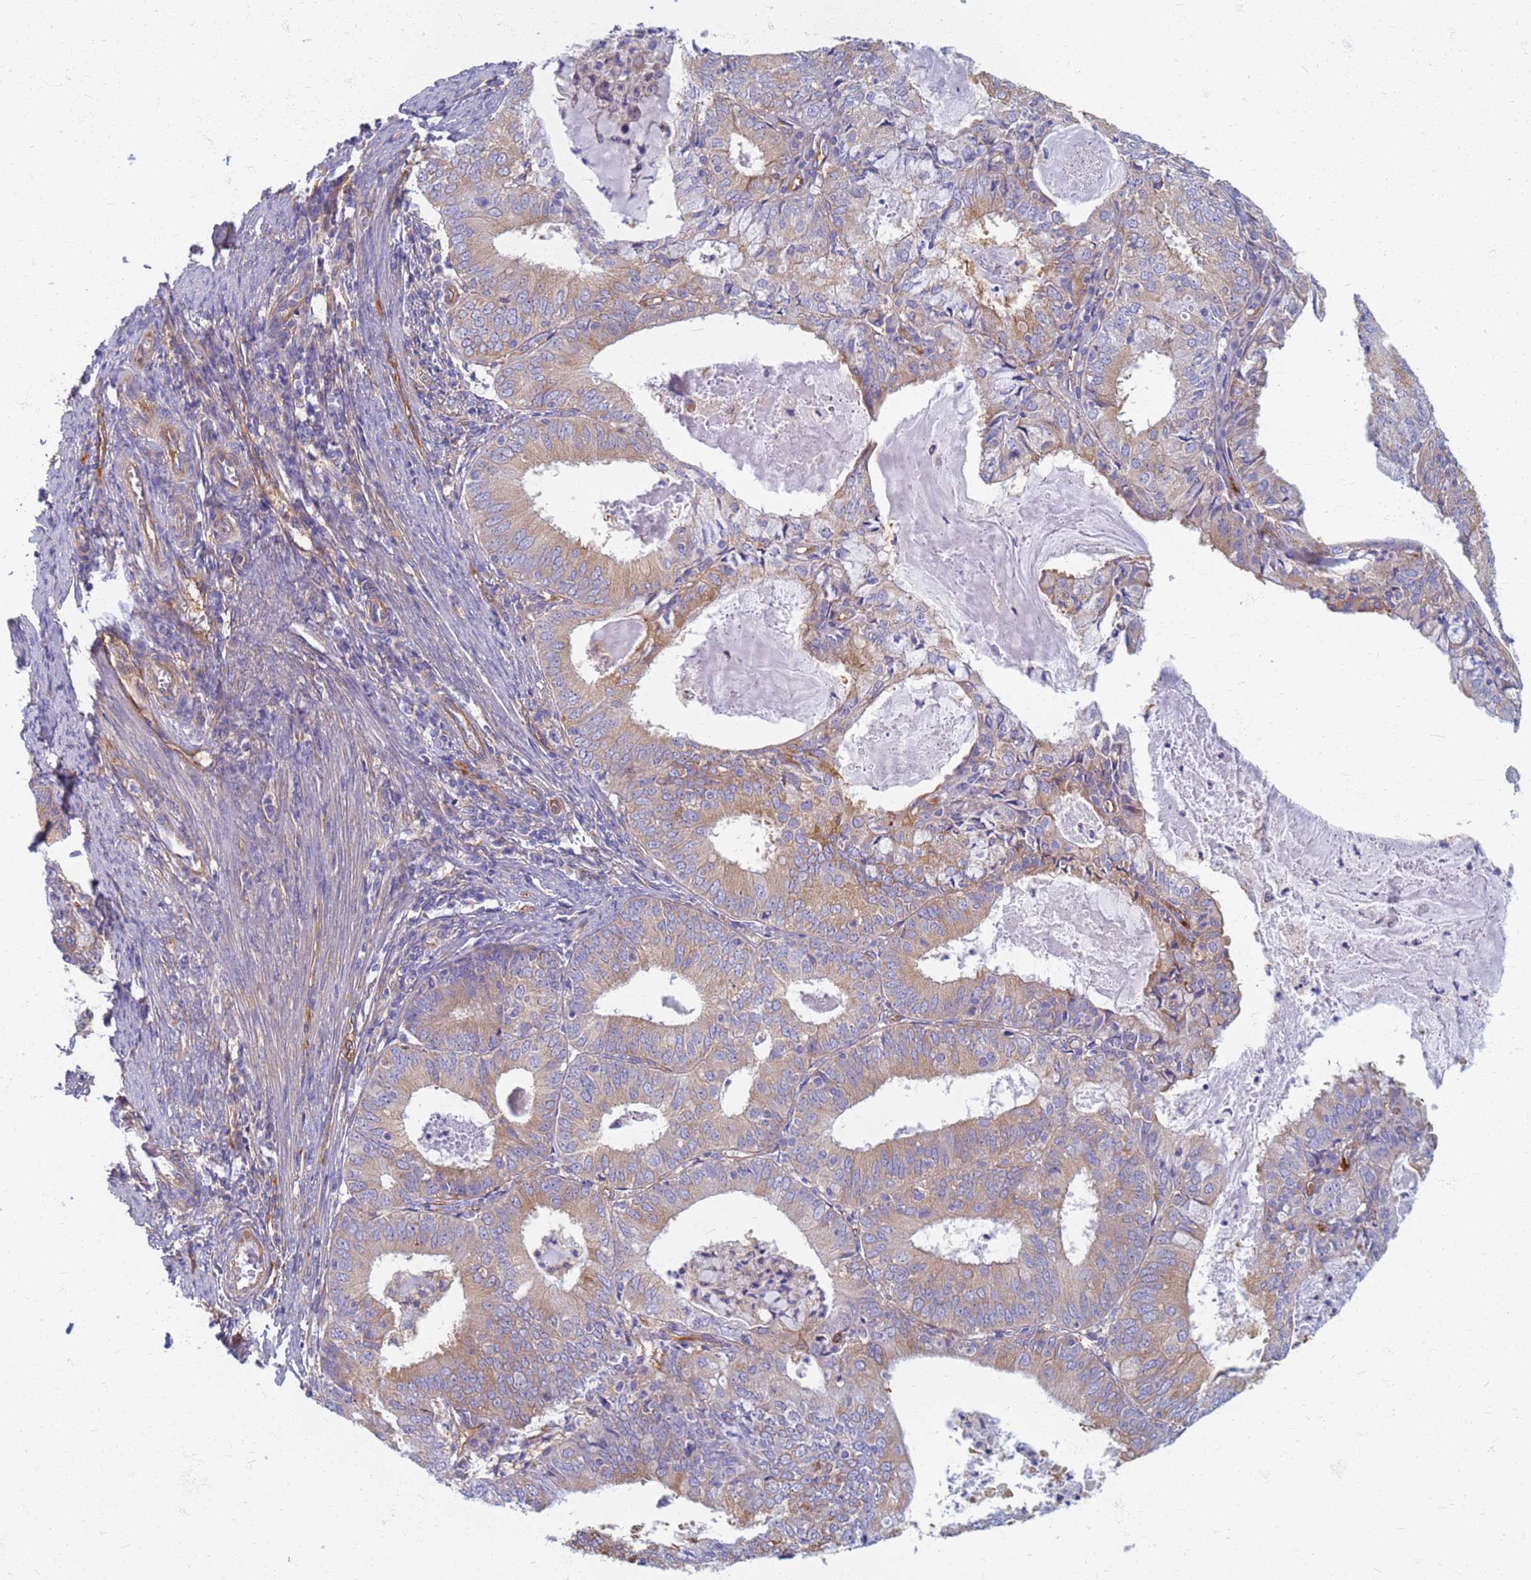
{"staining": {"intensity": "moderate", "quantity": "25%-75%", "location": "cytoplasmic/membranous"}, "tissue": "endometrial cancer", "cell_type": "Tumor cells", "image_type": "cancer", "snomed": [{"axis": "morphology", "description": "Adenocarcinoma, NOS"}, {"axis": "topography", "description": "Endometrium"}], "caption": "Human endometrial cancer stained with a protein marker displays moderate staining in tumor cells.", "gene": "EEA1", "patient": {"sex": "female", "age": 57}}